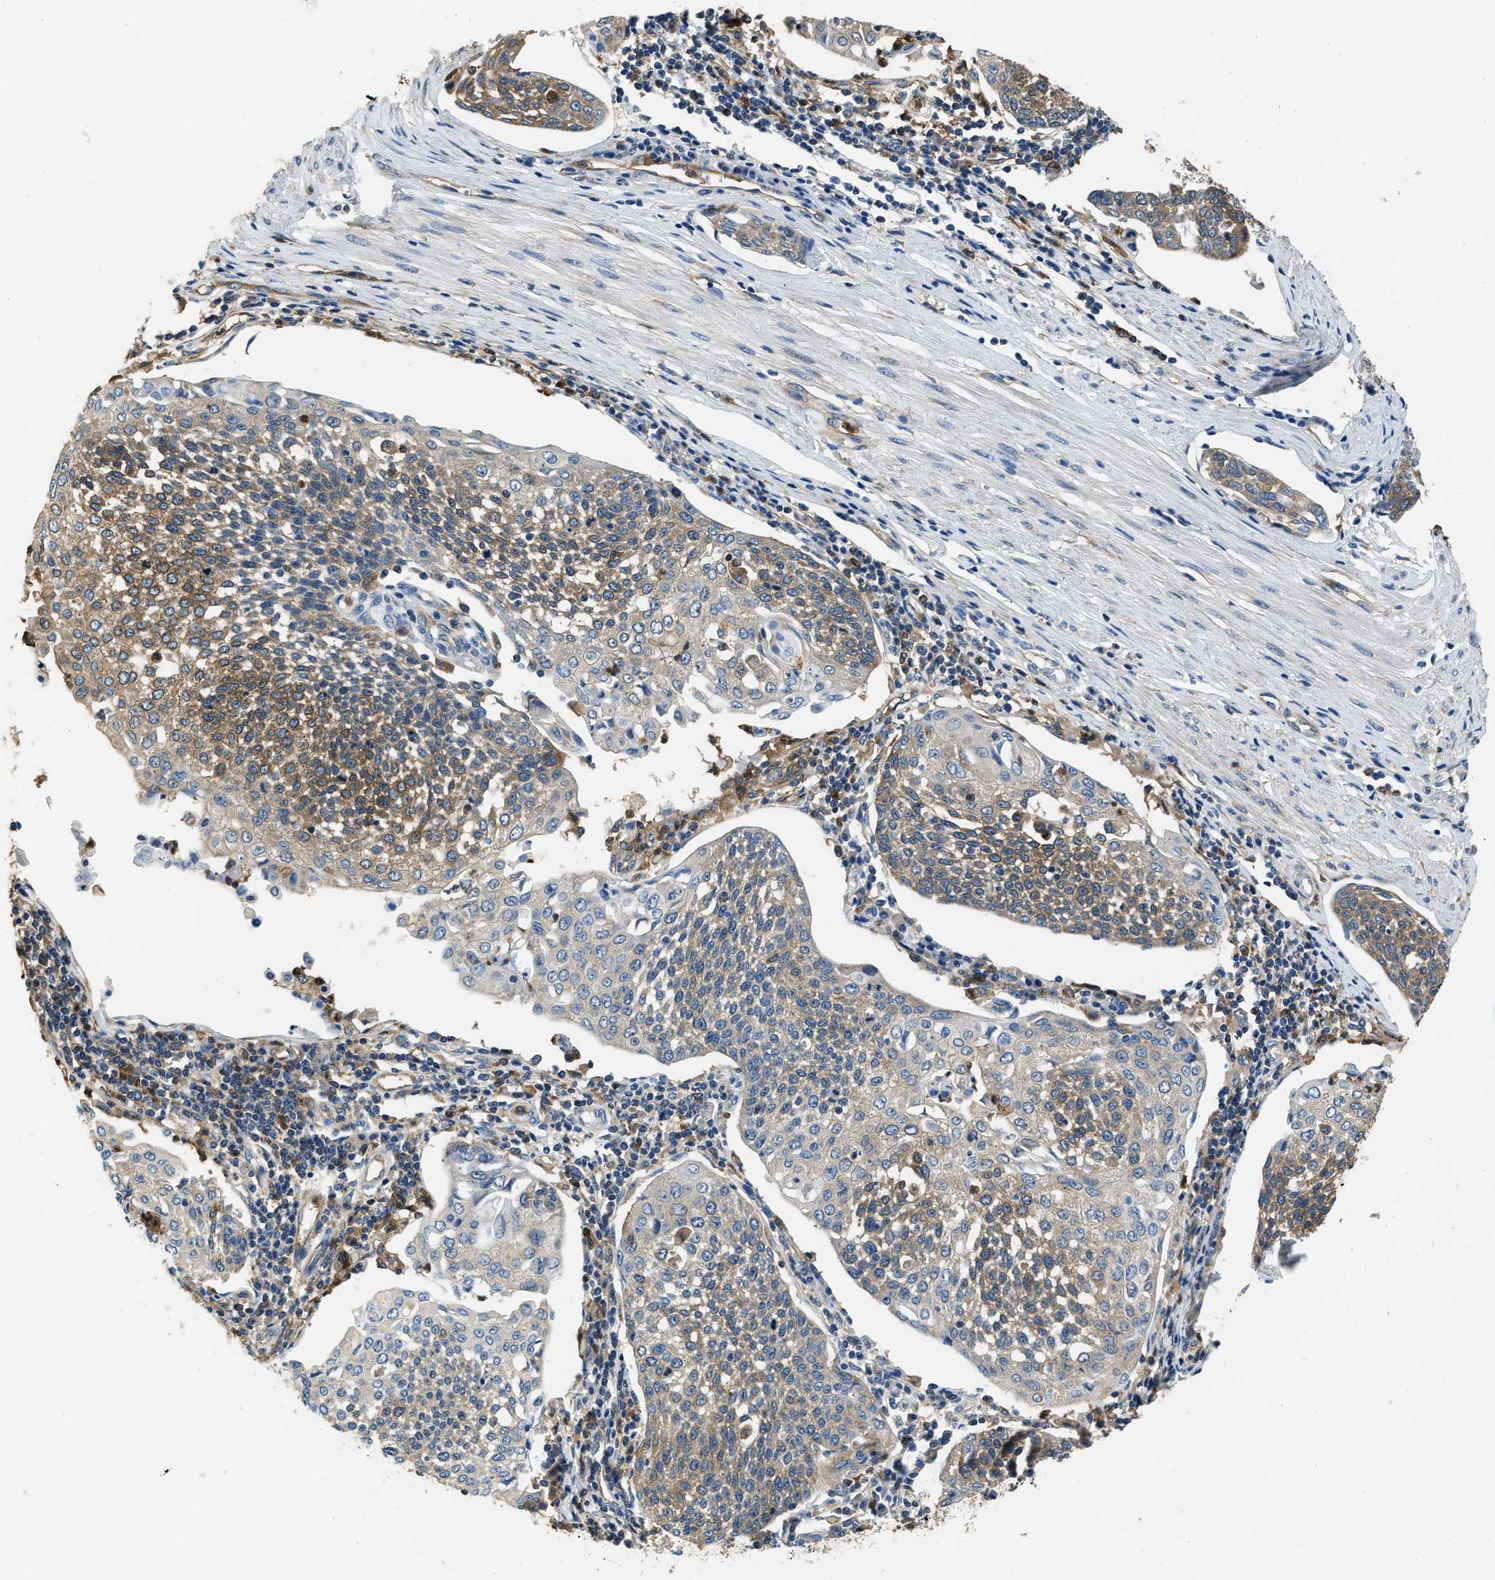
{"staining": {"intensity": "moderate", "quantity": ">75%", "location": "cytoplasmic/membranous"}, "tissue": "cervical cancer", "cell_type": "Tumor cells", "image_type": "cancer", "snomed": [{"axis": "morphology", "description": "Squamous cell carcinoma, NOS"}, {"axis": "topography", "description": "Cervix"}], "caption": "Human cervical squamous cell carcinoma stained with a protein marker shows moderate staining in tumor cells.", "gene": "PKM", "patient": {"sex": "female", "age": 34}}